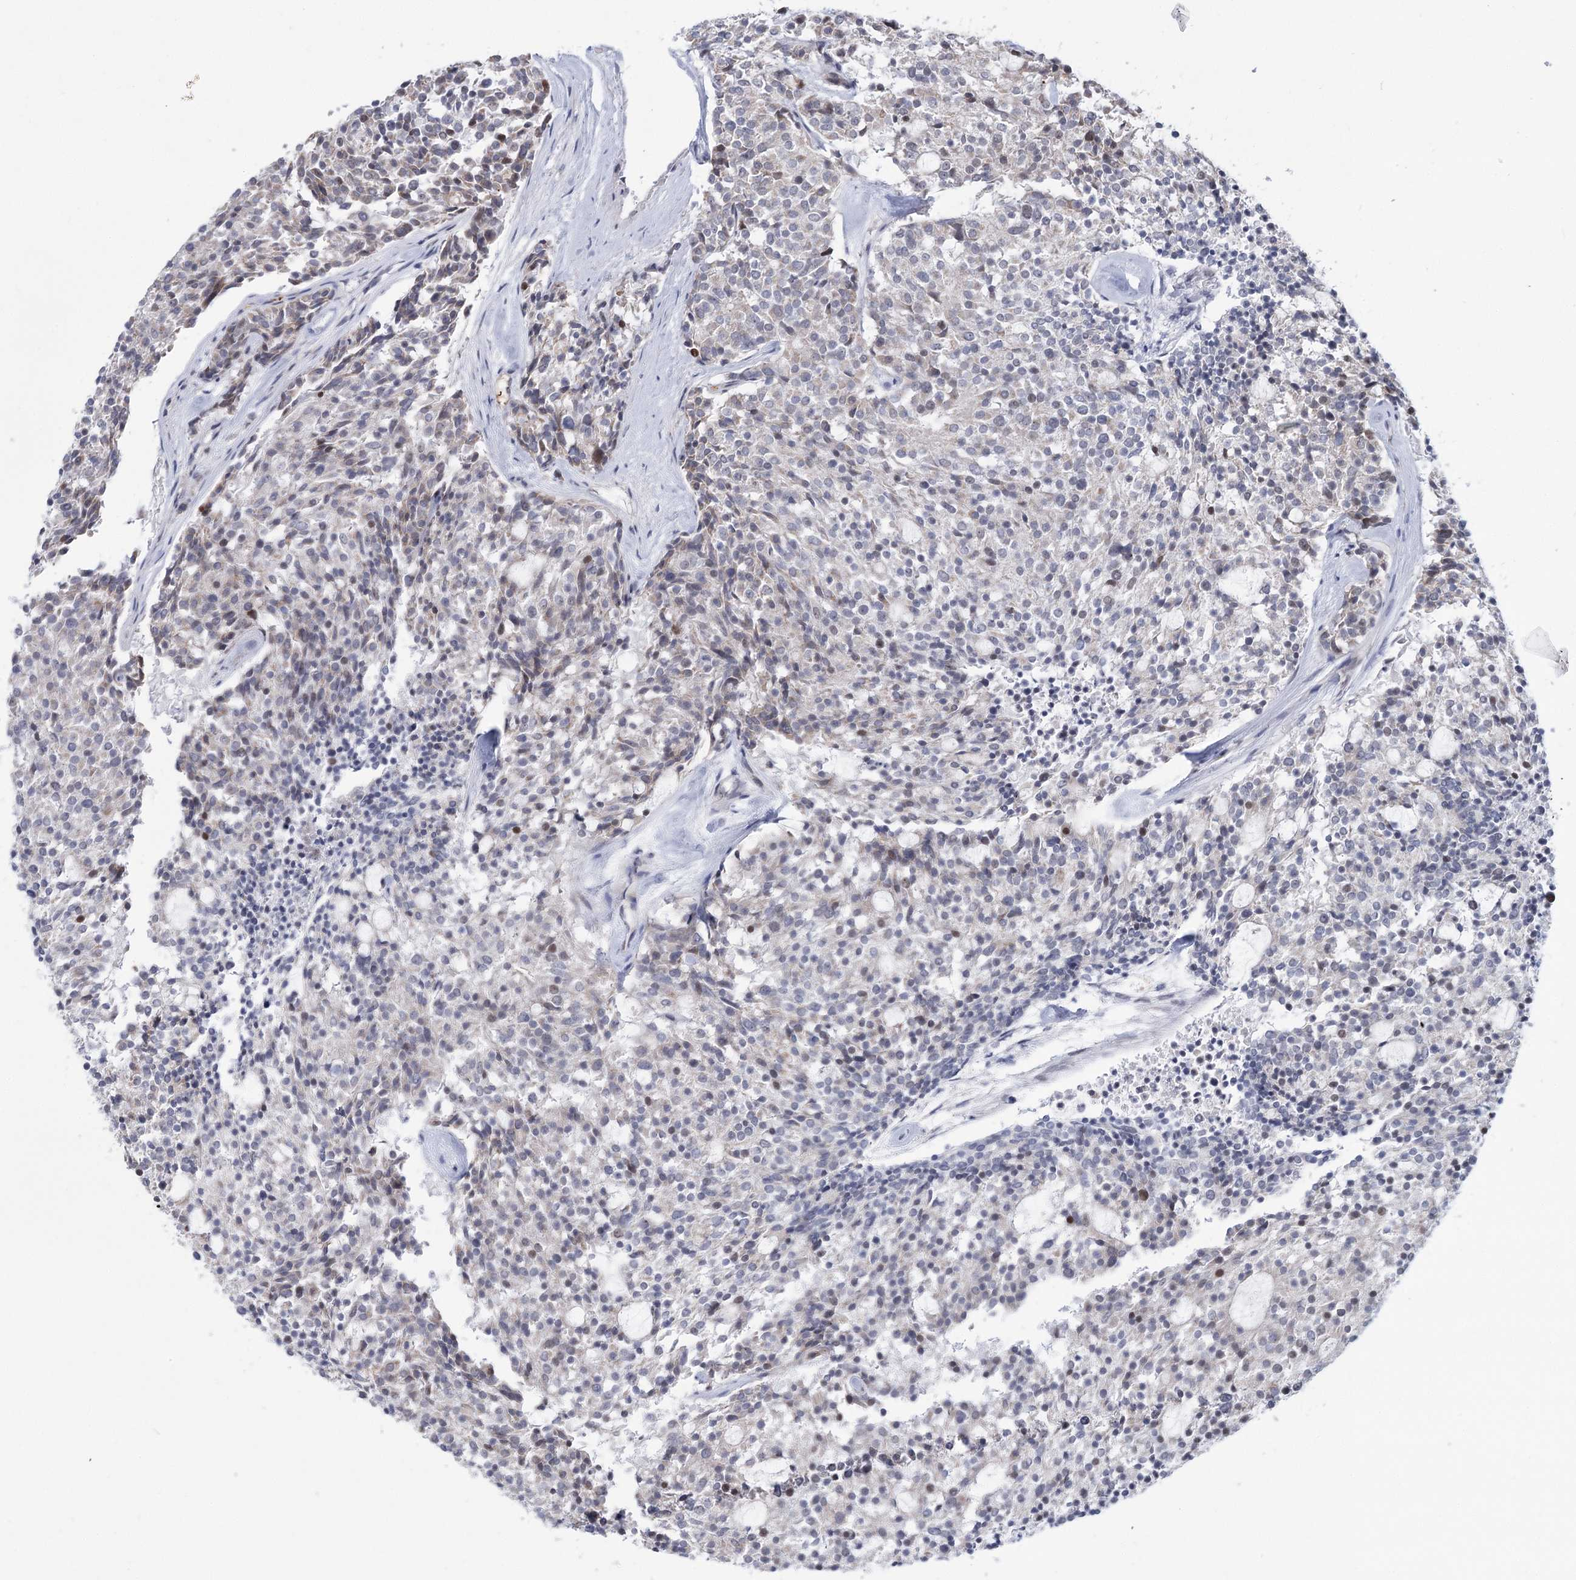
{"staining": {"intensity": "negative", "quantity": "none", "location": "none"}, "tissue": "carcinoid", "cell_type": "Tumor cells", "image_type": "cancer", "snomed": [{"axis": "morphology", "description": "Carcinoid, malignant, NOS"}, {"axis": "topography", "description": "Pancreas"}], "caption": "A histopathology image of human carcinoid is negative for staining in tumor cells.", "gene": "NSMCE4A", "patient": {"sex": "female", "age": 54}}